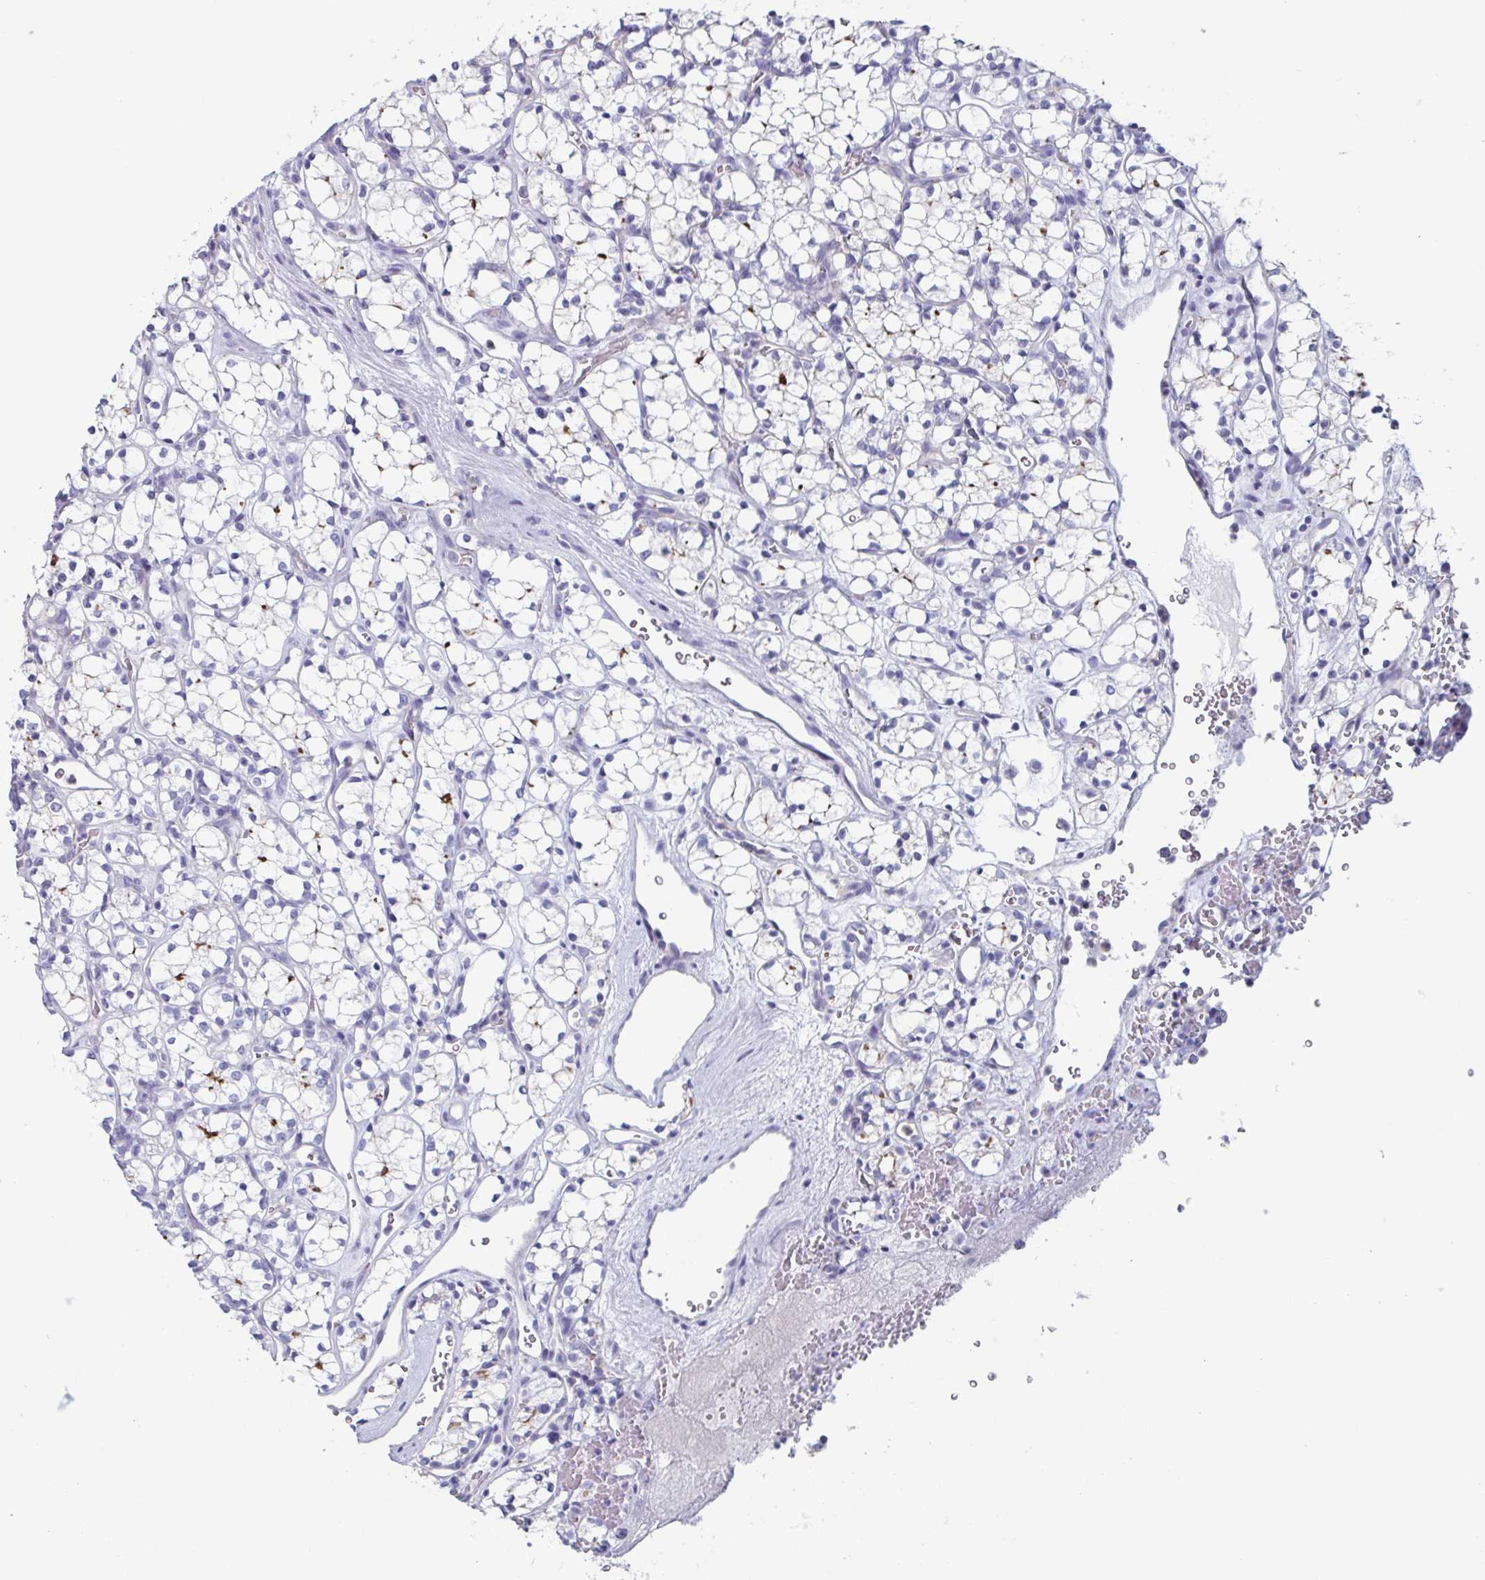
{"staining": {"intensity": "negative", "quantity": "none", "location": "none"}, "tissue": "renal cancer", "cell_type": "Tumor cells", "image_type": "cancer", "snomed": [{"axis": "morphology", "description": "Adenocarcinoma, NOS"}, {"axis": "topography", "description": "Kidney"}], "caption": "There is no significant staining in tumor cells of renal cancer. Brightfield microscopy of IHC stained with DAB (brown) and hematoxylin (blue), captured at high magnification.", "gene": "BPI", "patient": {"sex": "female", "age": 69}}